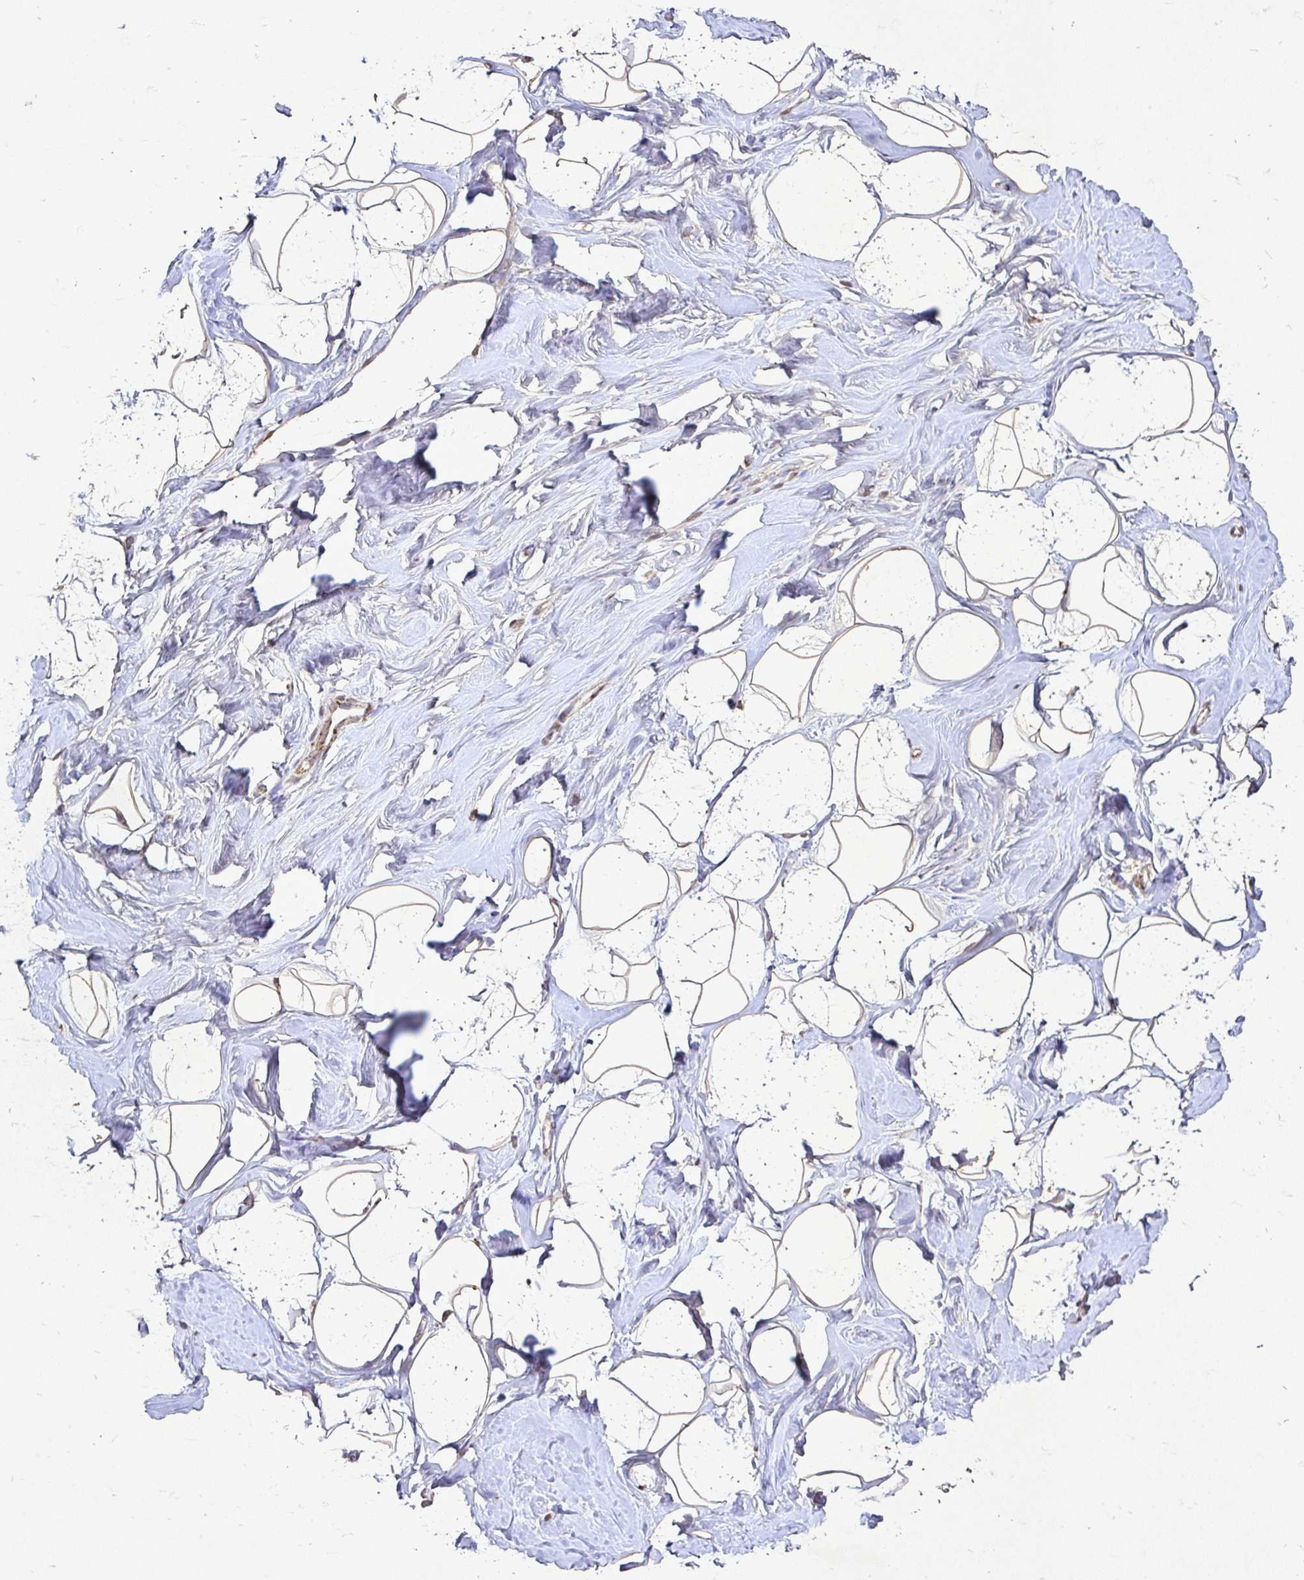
{"staining": {"intensity": "weak", "quantity": "<25%", "location": "cytoplasmic/membranous"}, "tissue": "breast", "cell_type": "Adipocytes", "image_type": "normal", "snomed": [{"axis": "morphology", "description": "Normal tissue, NOS"}, {"axis": "topography", "description": "Breast"}], "caption": "This is an IHC micrograph of normal breast. There is no expression in adipocytes.", "gene": "AGK", "patient": {"sex": "female", "age": 32}}